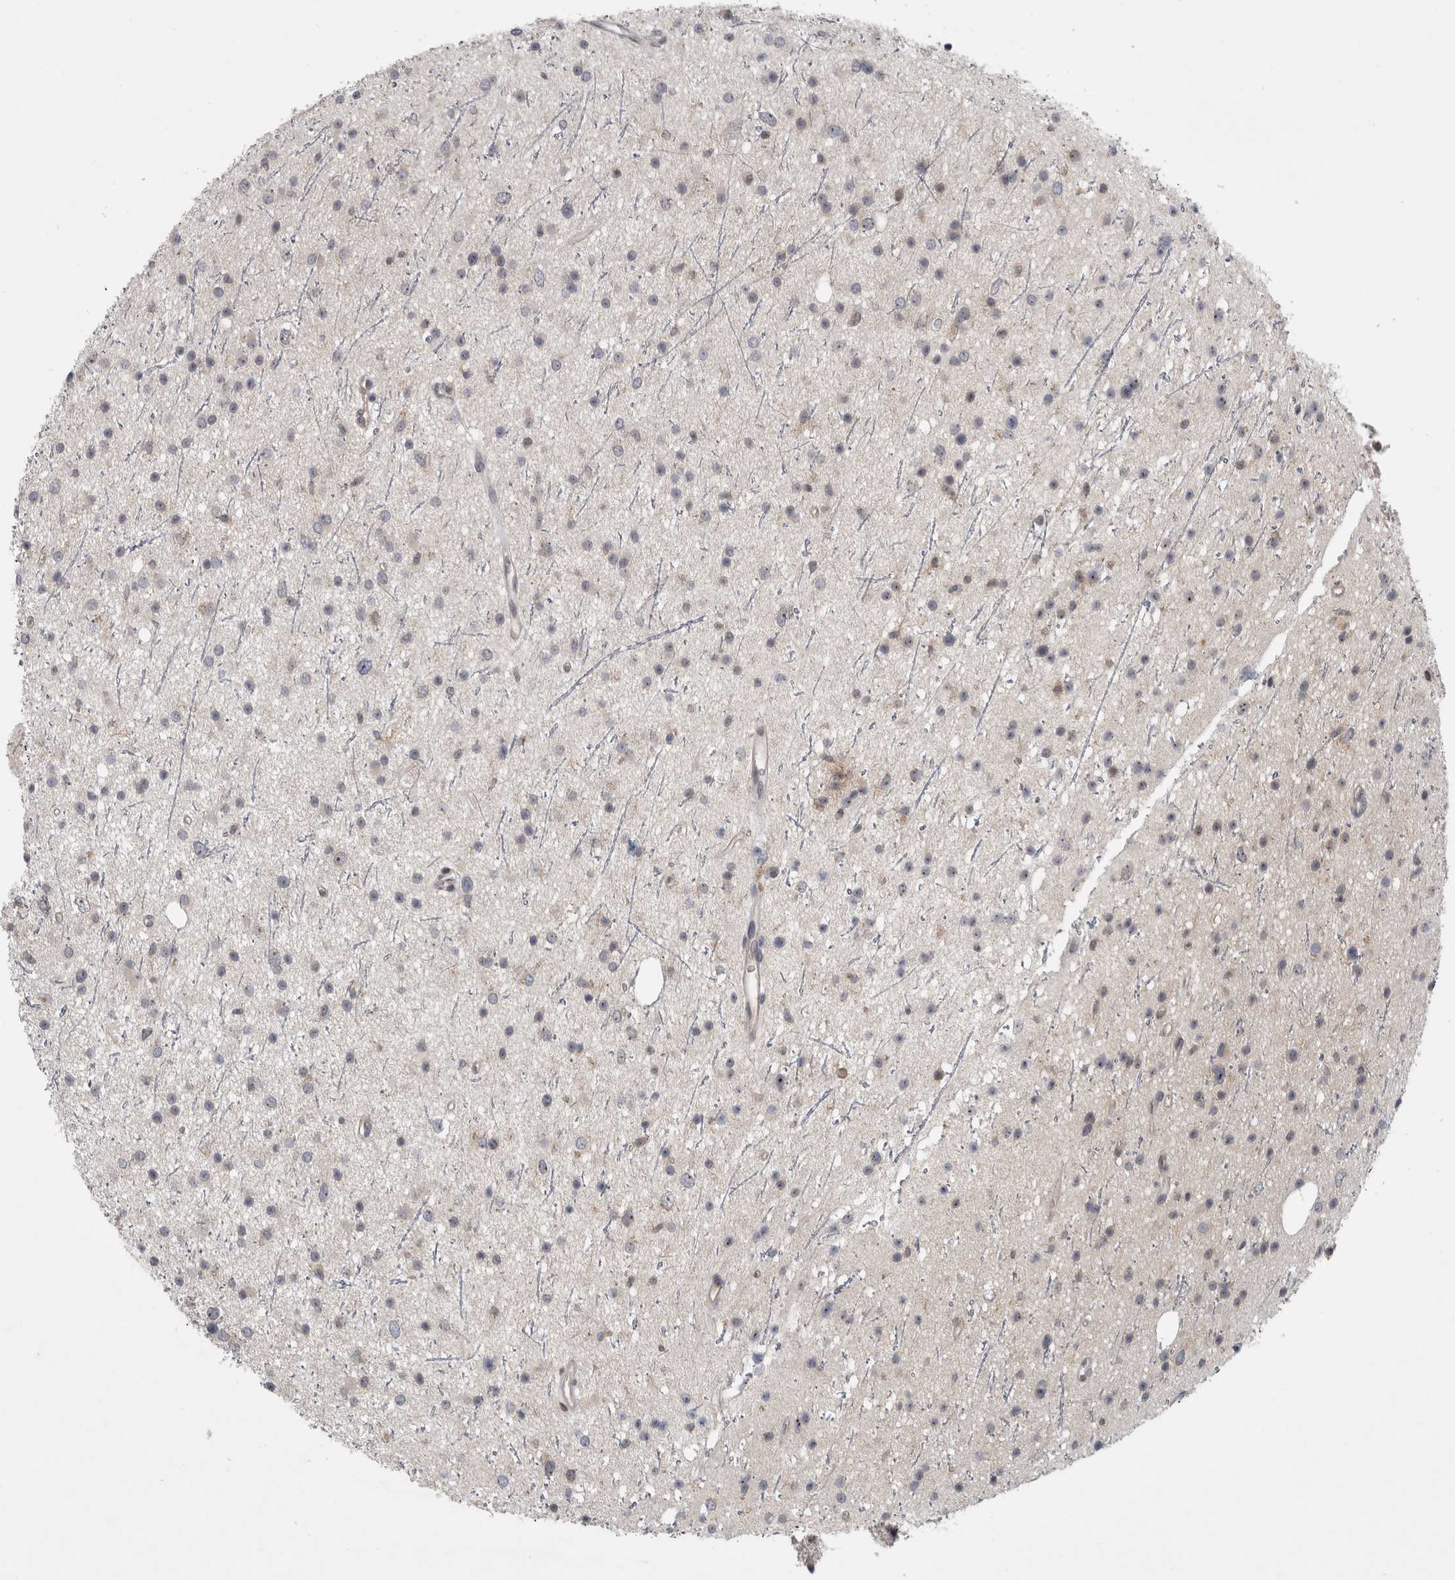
{"staining": {"intensity": "moderate", "quantity": "<25%", "location": "nuclear"}, "tissue": "glioma", "cell_type": "Tumor cells", "image_type": "cancer", "snomed": [{"axis": "morphology", "description": "Glioma, malignant, Low grade"}, {"axis": "topography", "description": "Cerebral cortex"}], "caption": "Glioma tissue shows moderate nuclear positivity in about <25% of tumor cells, visualized by immunohistochemistry.", "gene": "RBM28", "patient": {"sex": "female", "age": 39}}